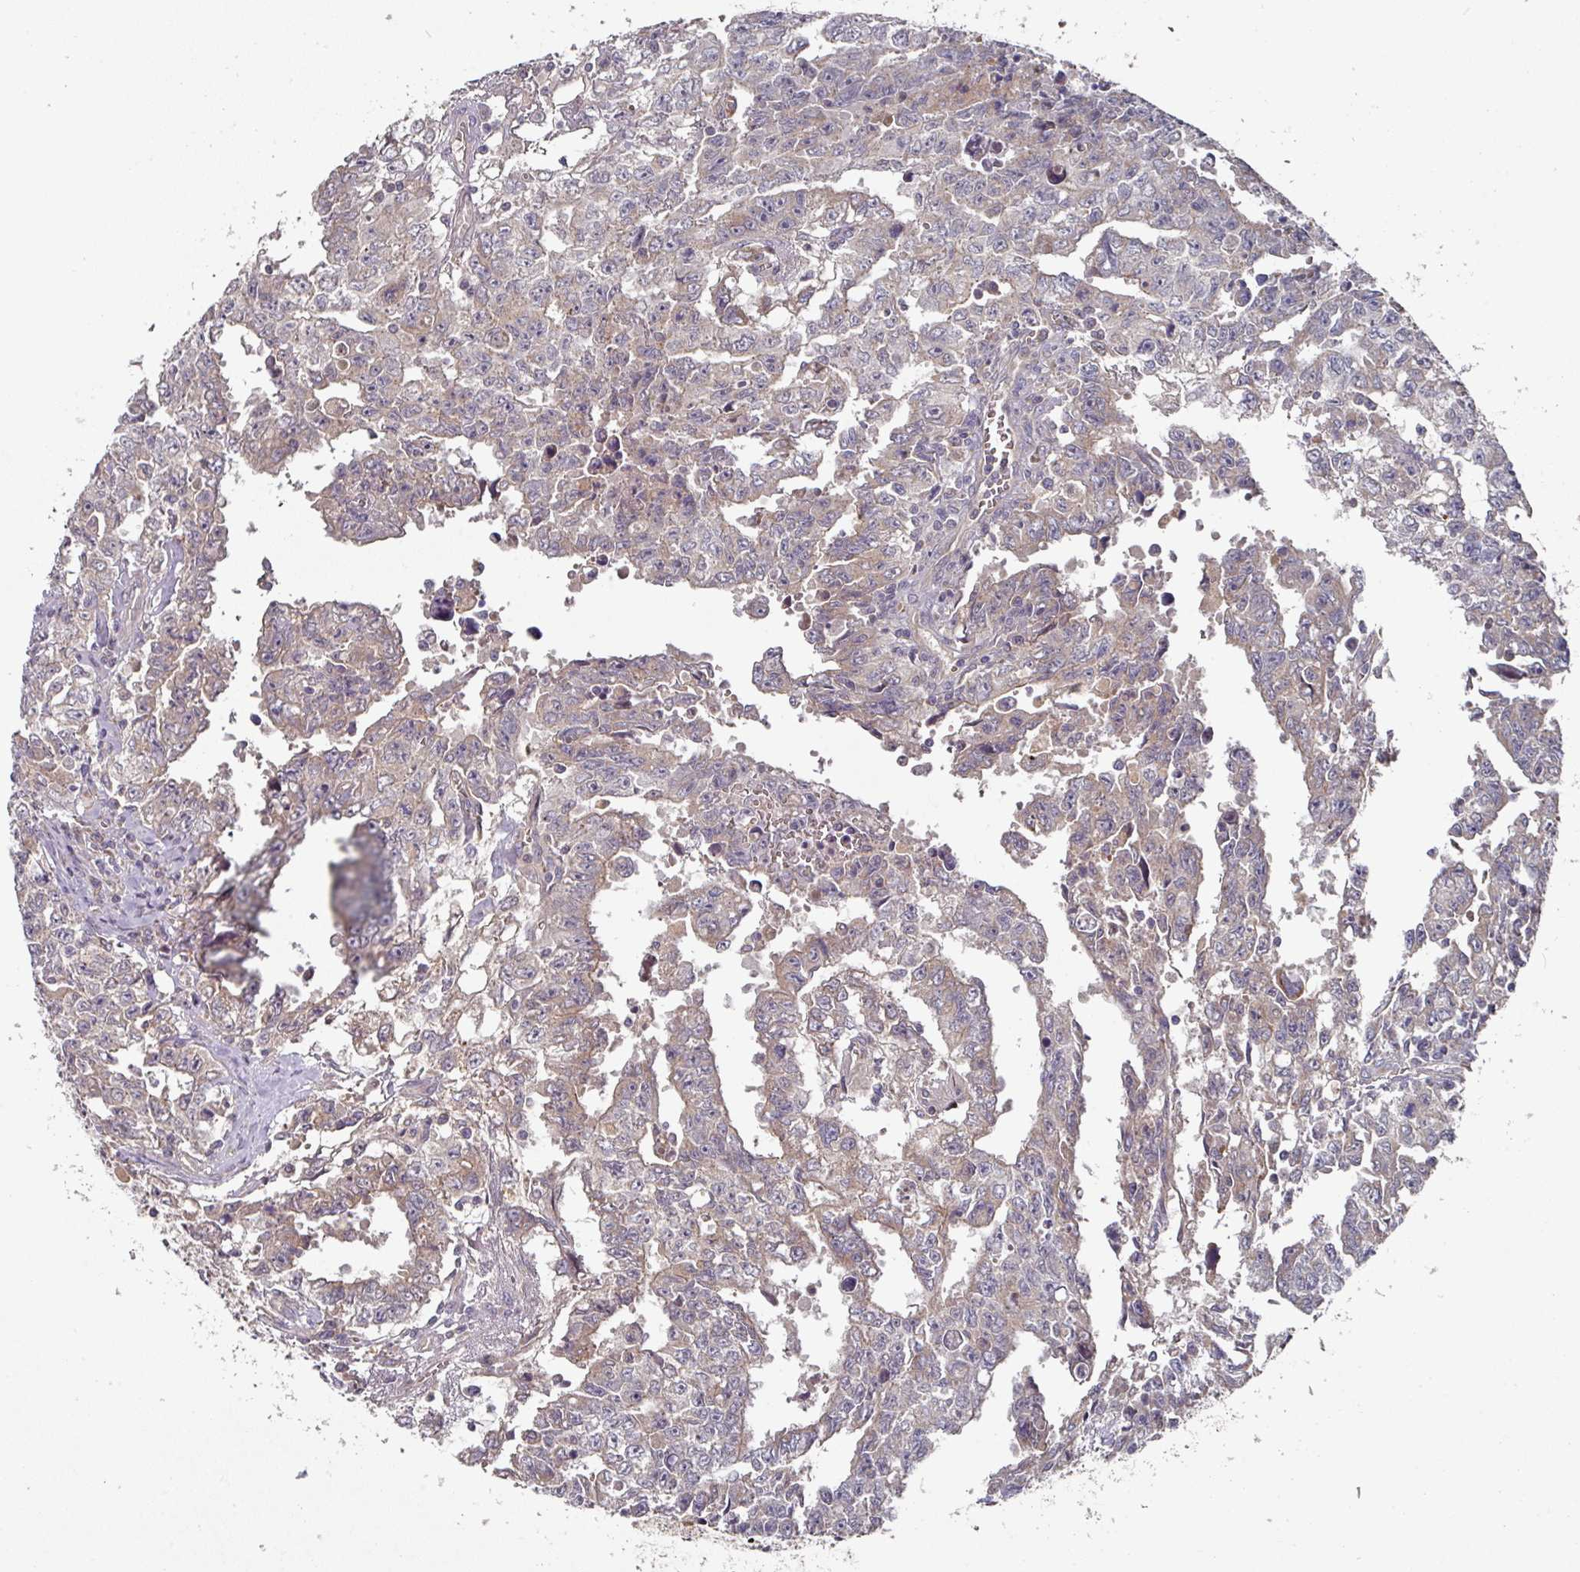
{"staining": {"intensity": "weak", "quantity": "<25%", "location": "cytoplasmic/membranous"}, "tissue": "testis cancer", "cell_type": "Tumor cells", "image_type": "cancer", "snomed": [{"axis": "morphology", "description": "Carcinoma, Embryonal, NOS"}, {"axis": "topography", "description": "Testis"}], "caption": "A photomicrograph of testis cancer stained for a protein shows no brown staining in tumor cells.", "gene": "DNAJC7", "patient": {"sex": "male", "age": 24}}